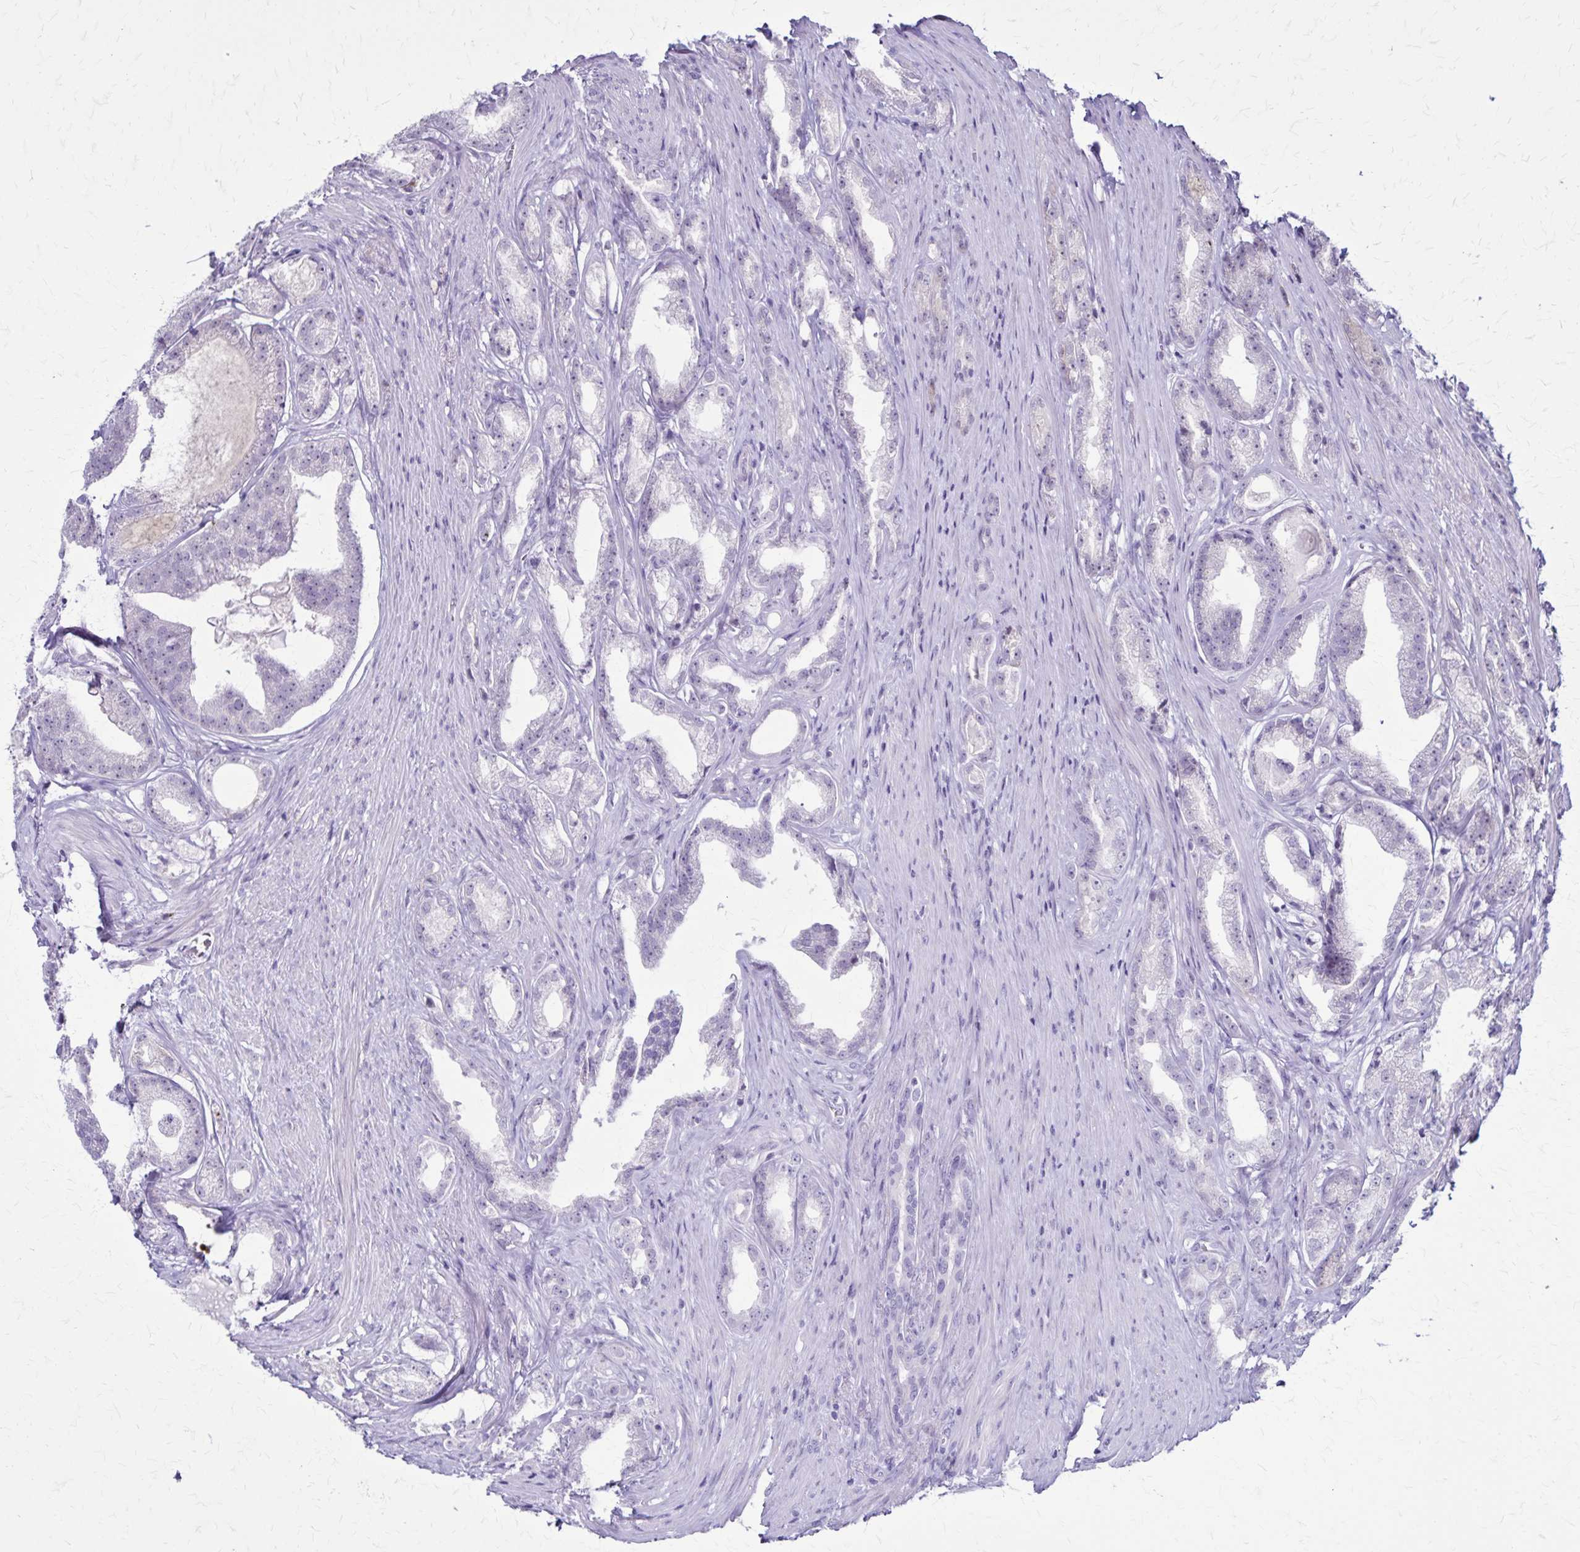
{"staining": {"intensity": "negative", "quantity": "none", "location": "none"}, "tissue": "prostate cancer", "cell_type": "Tumor cells", "image_type": "cancer", "snomed": [{"axis": "morphology", "description": "Adenocarcinoma, Low grade"}, {"axis": "topography", "description": "Prostate"}], "caption": "Tumor cells are negative for brown protein staining in prostate cancer (adenocarcinoma (low-grade)).", "gene": "OR51B5", "patient": {"sex": "male", "age": 65}}